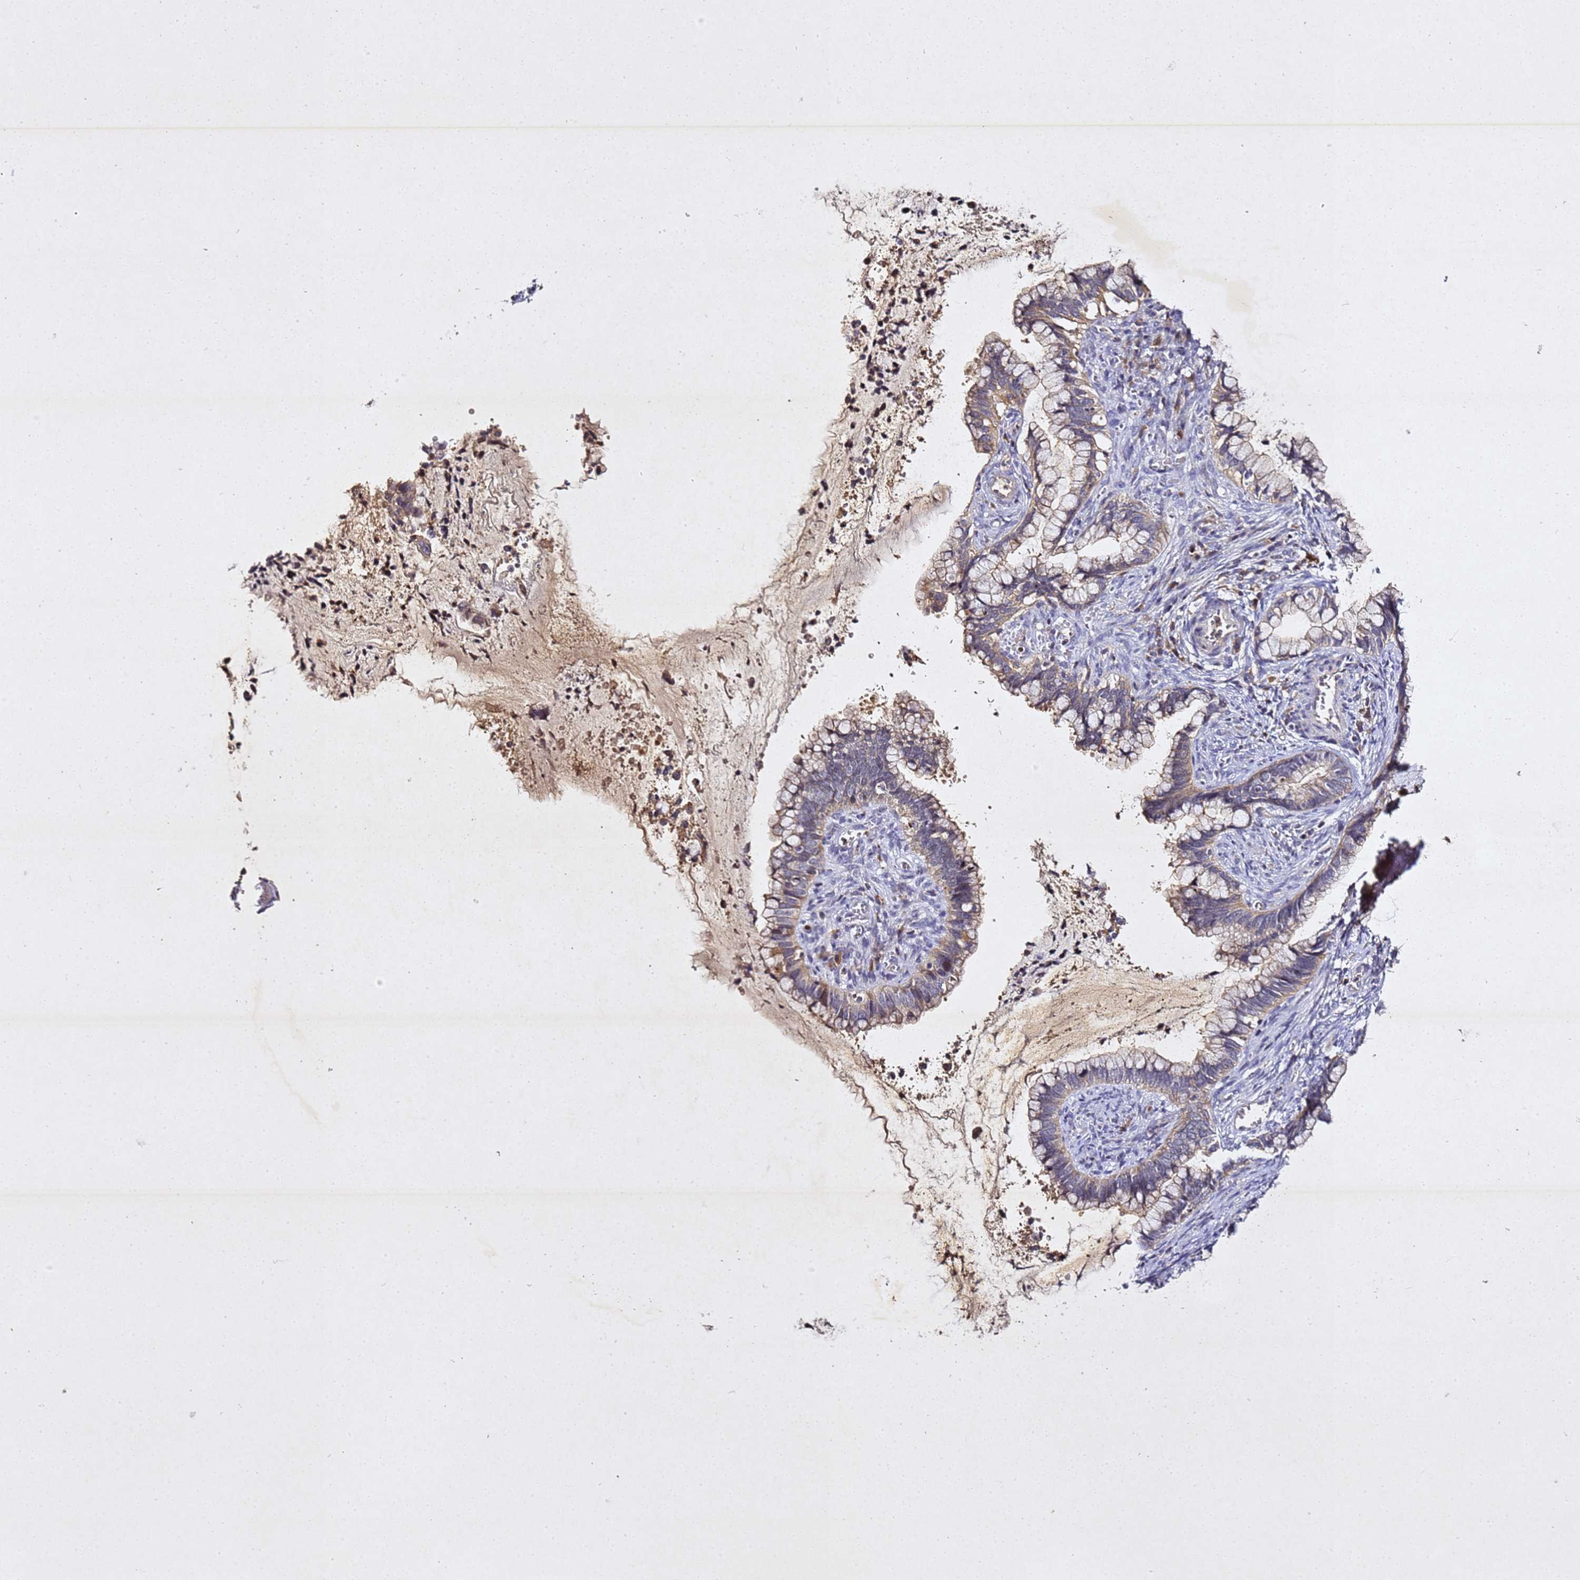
{"staining": {"intensity": "weak", "quantity": "25%-75%", "location": "cytoplasmic/membranous"}, "tissue": "cervical cancer", "cell_type": "Tumor cells", "image_type": "cancer", "snomed": [{"axis": "morphology", "description": "Adenocarcinoma, NOS"}, {"axis": "topography", "description": "Cervix"}], "caption": "Cervical cancer (adenocarcinoma) stained with a brown dye displays weak cytoplasmic/membranous positive expression in approximately 25%-75% of tumor cells.", "gene": "SV2B", "patient": {"sex": "female", "age": 44}}